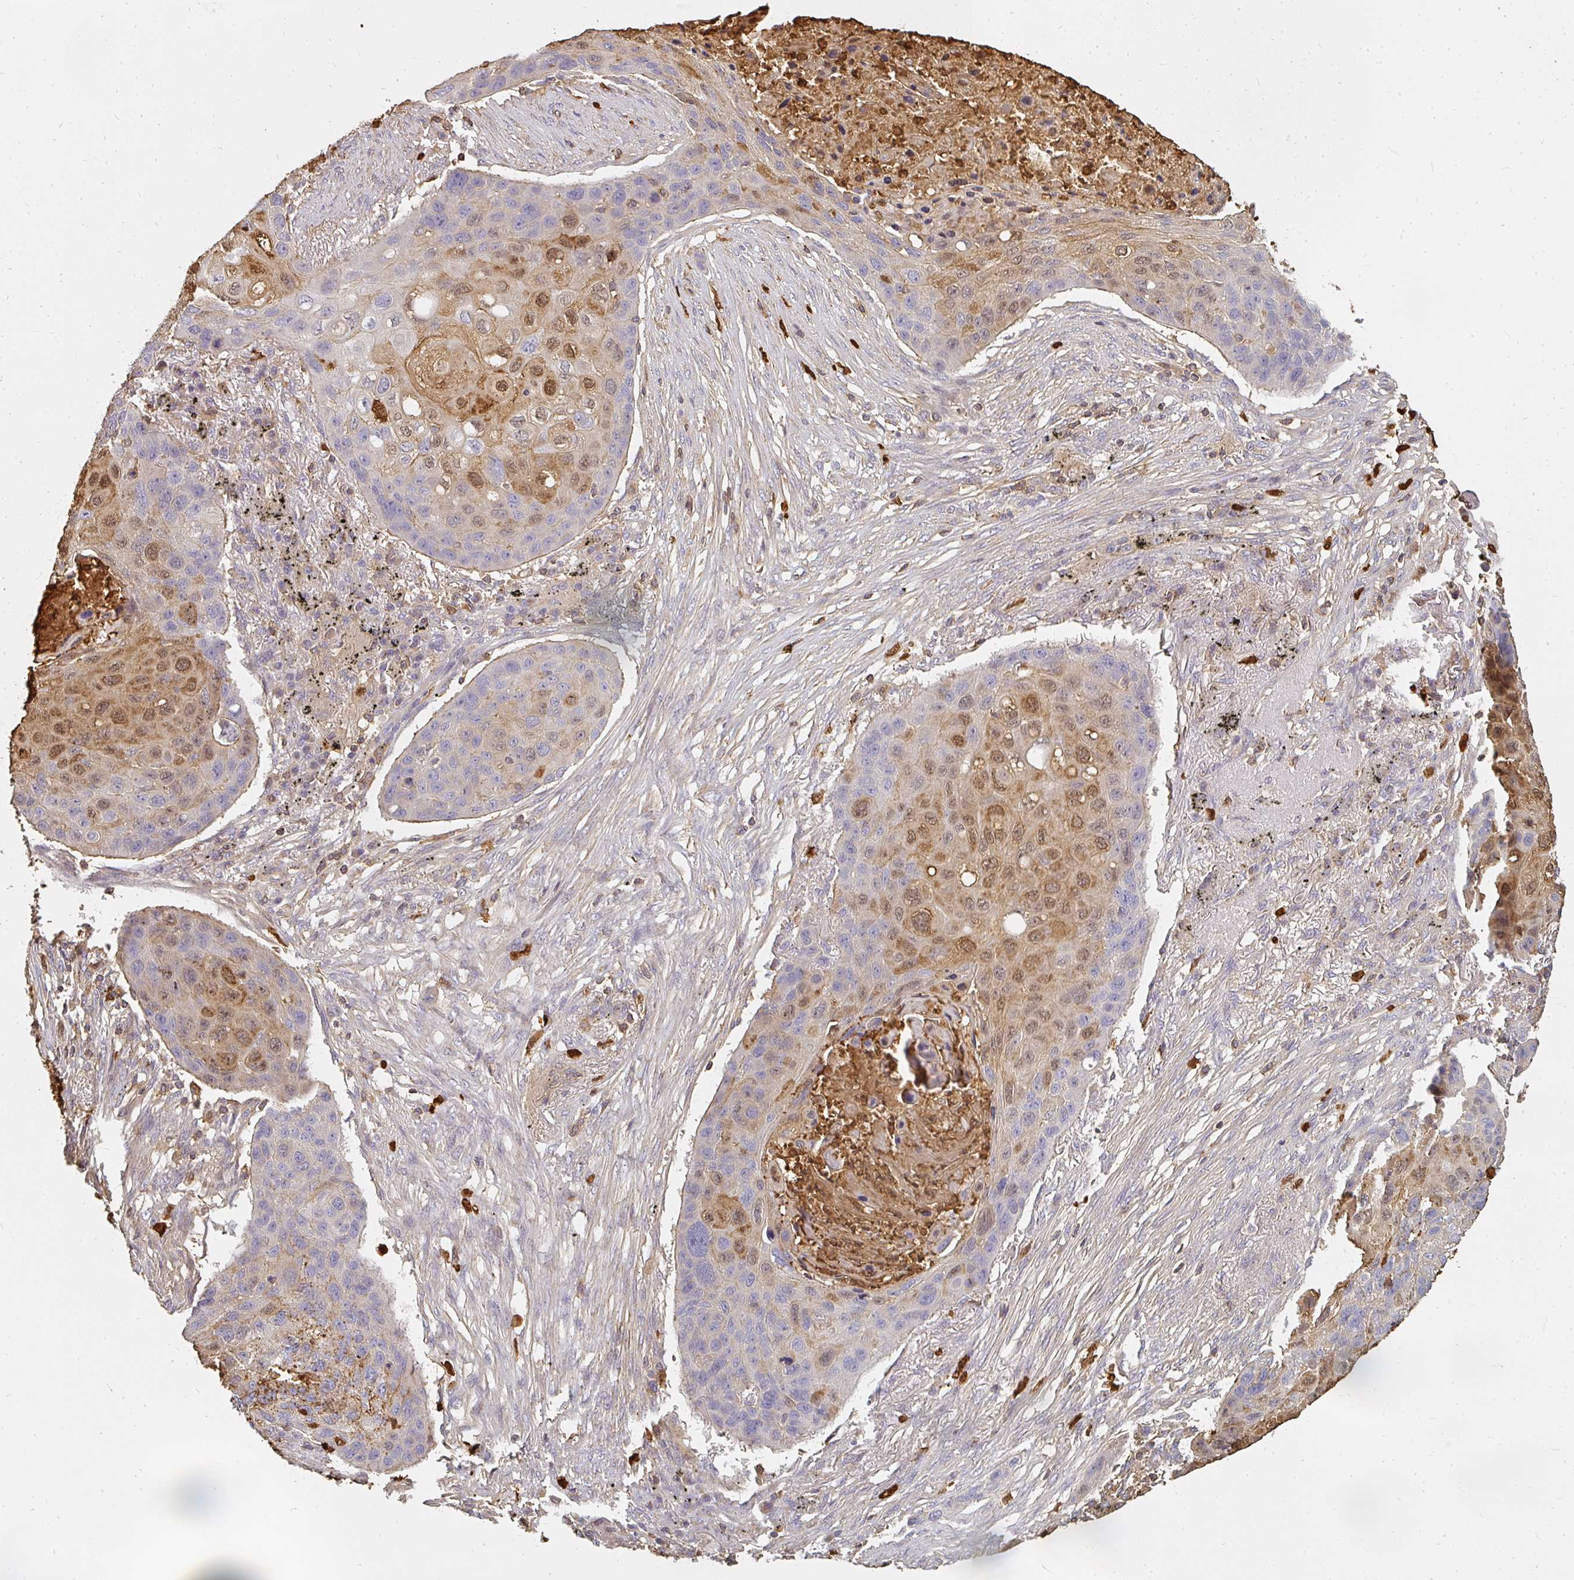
{"staining": {"intensity": "moderate", "quantity": "<25%", "location": "cytoplasmic/membranous,nuclear"}, "tissue": "lung cancer", "cell_type": "Tumor cells", "image_type": "cancer", "snomed": [{"axis": "morphology", "description": "Squamous cell carcinoma, NOS"}, {"axis": "topography", "description": "Lung"}], "caption": "Lung cancer (squamous cell carcinoma) tissue displays moderate cytoplasmic/membranous and nuclear staining in about <25% of tumor cells, visualized by immunohistochemistry.", "gene": "CNTRL", "patient": {"sex": "female", "age": 63}}